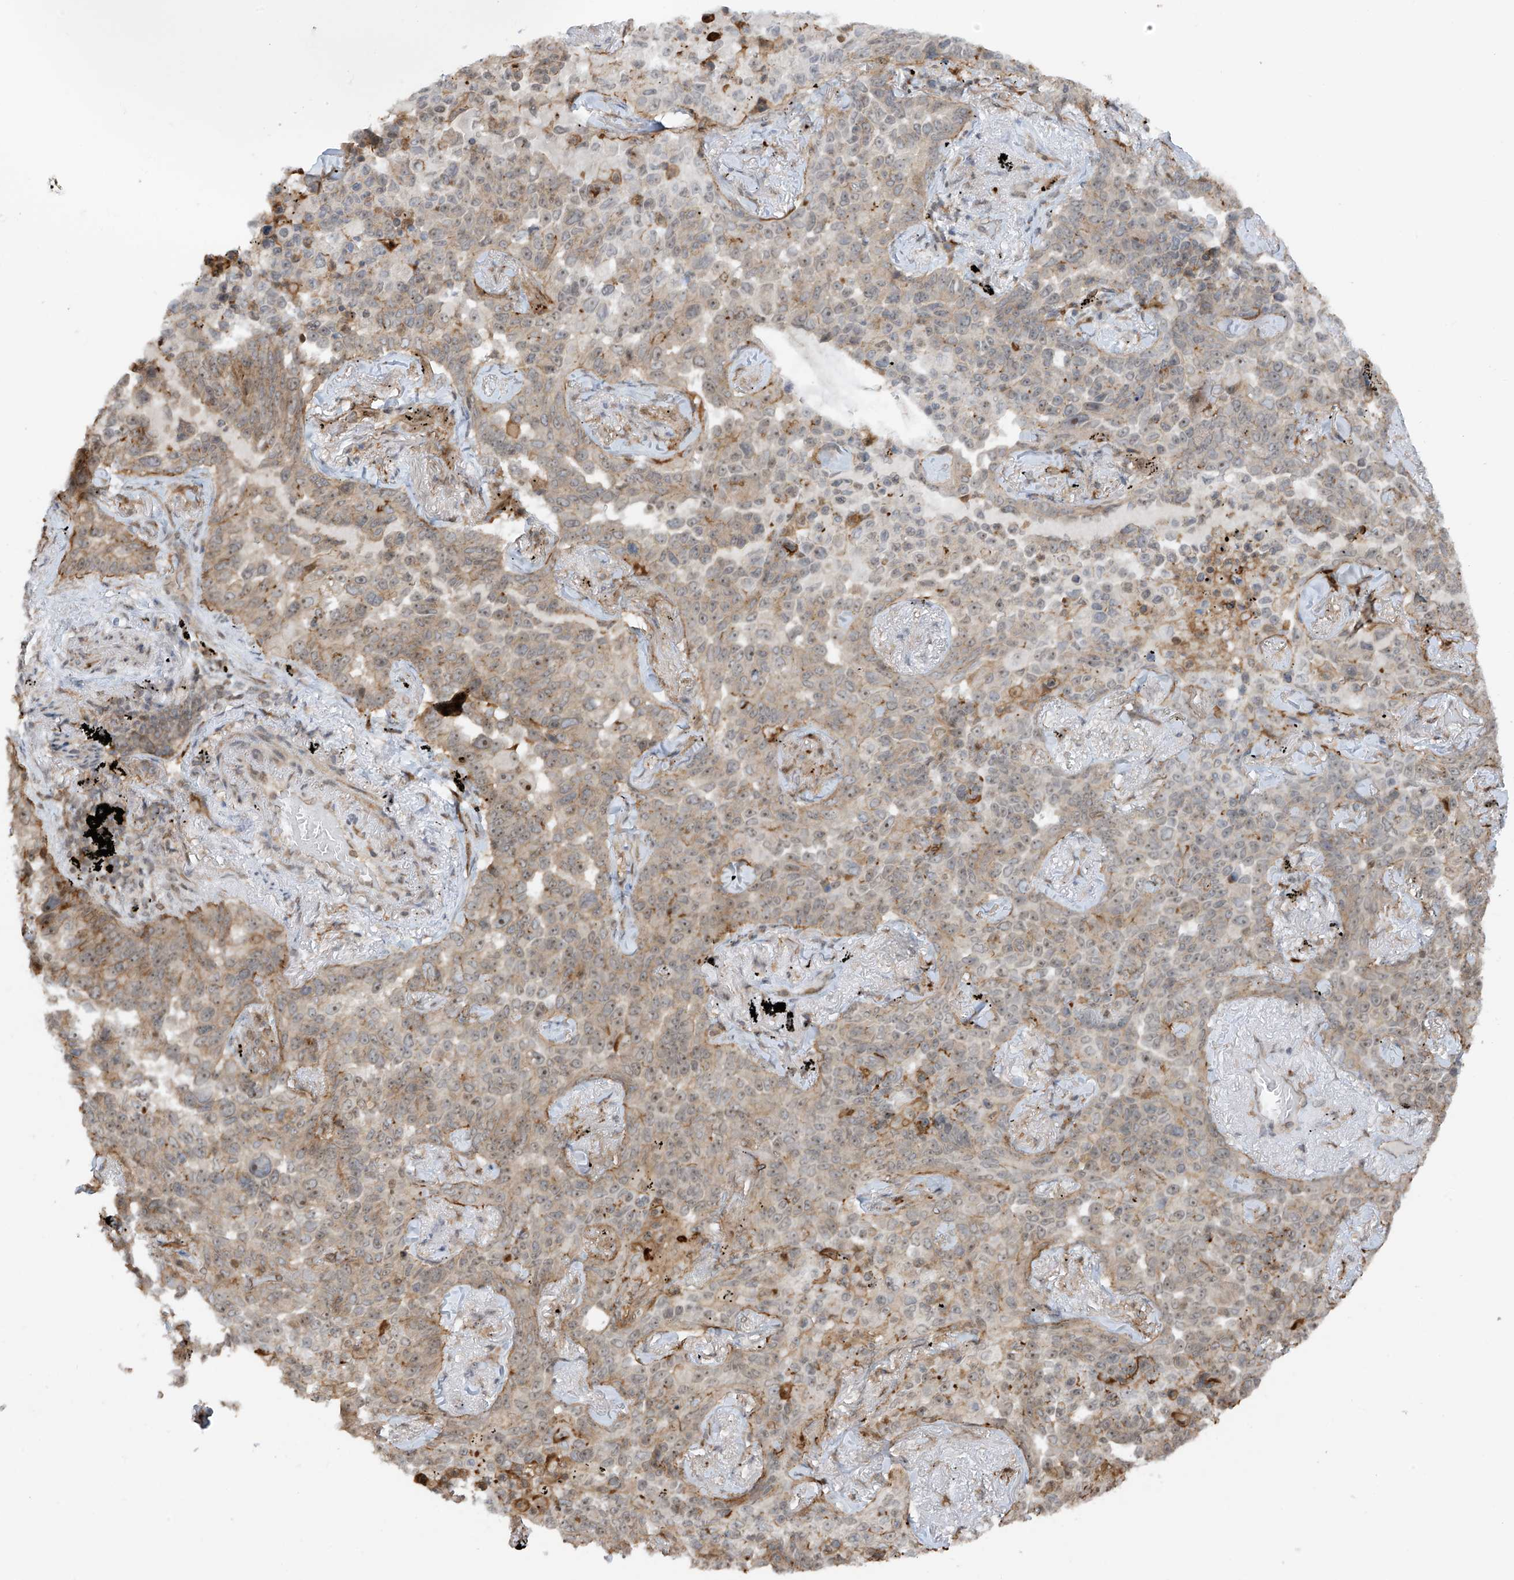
{"staining": {"intensity": "moderate", "quantity": "<25%", "location": "cytoplasmic/membranous,nuclear"}, "tissue": "lung cancer", "cell_type": "Tumor cells", "image_type": "cancer", "snomed": [{"axis": "morphology", "description": "Adenocarcinoma, NOS"}, {"axis": "topography", "description": "Lung"}], "caption": "Brown immunohistochemical staining in human lung cancer shows moderate cytoplasmic/membranous and nuclear staining in about <25% of tumor cells. The staining was performed using DAB, with brown indicating positive protein expression. Nuclei are stained blue with hematoxylin.", "gene": "REPIN1", "patient": {"sex": "female", "age": 67}}